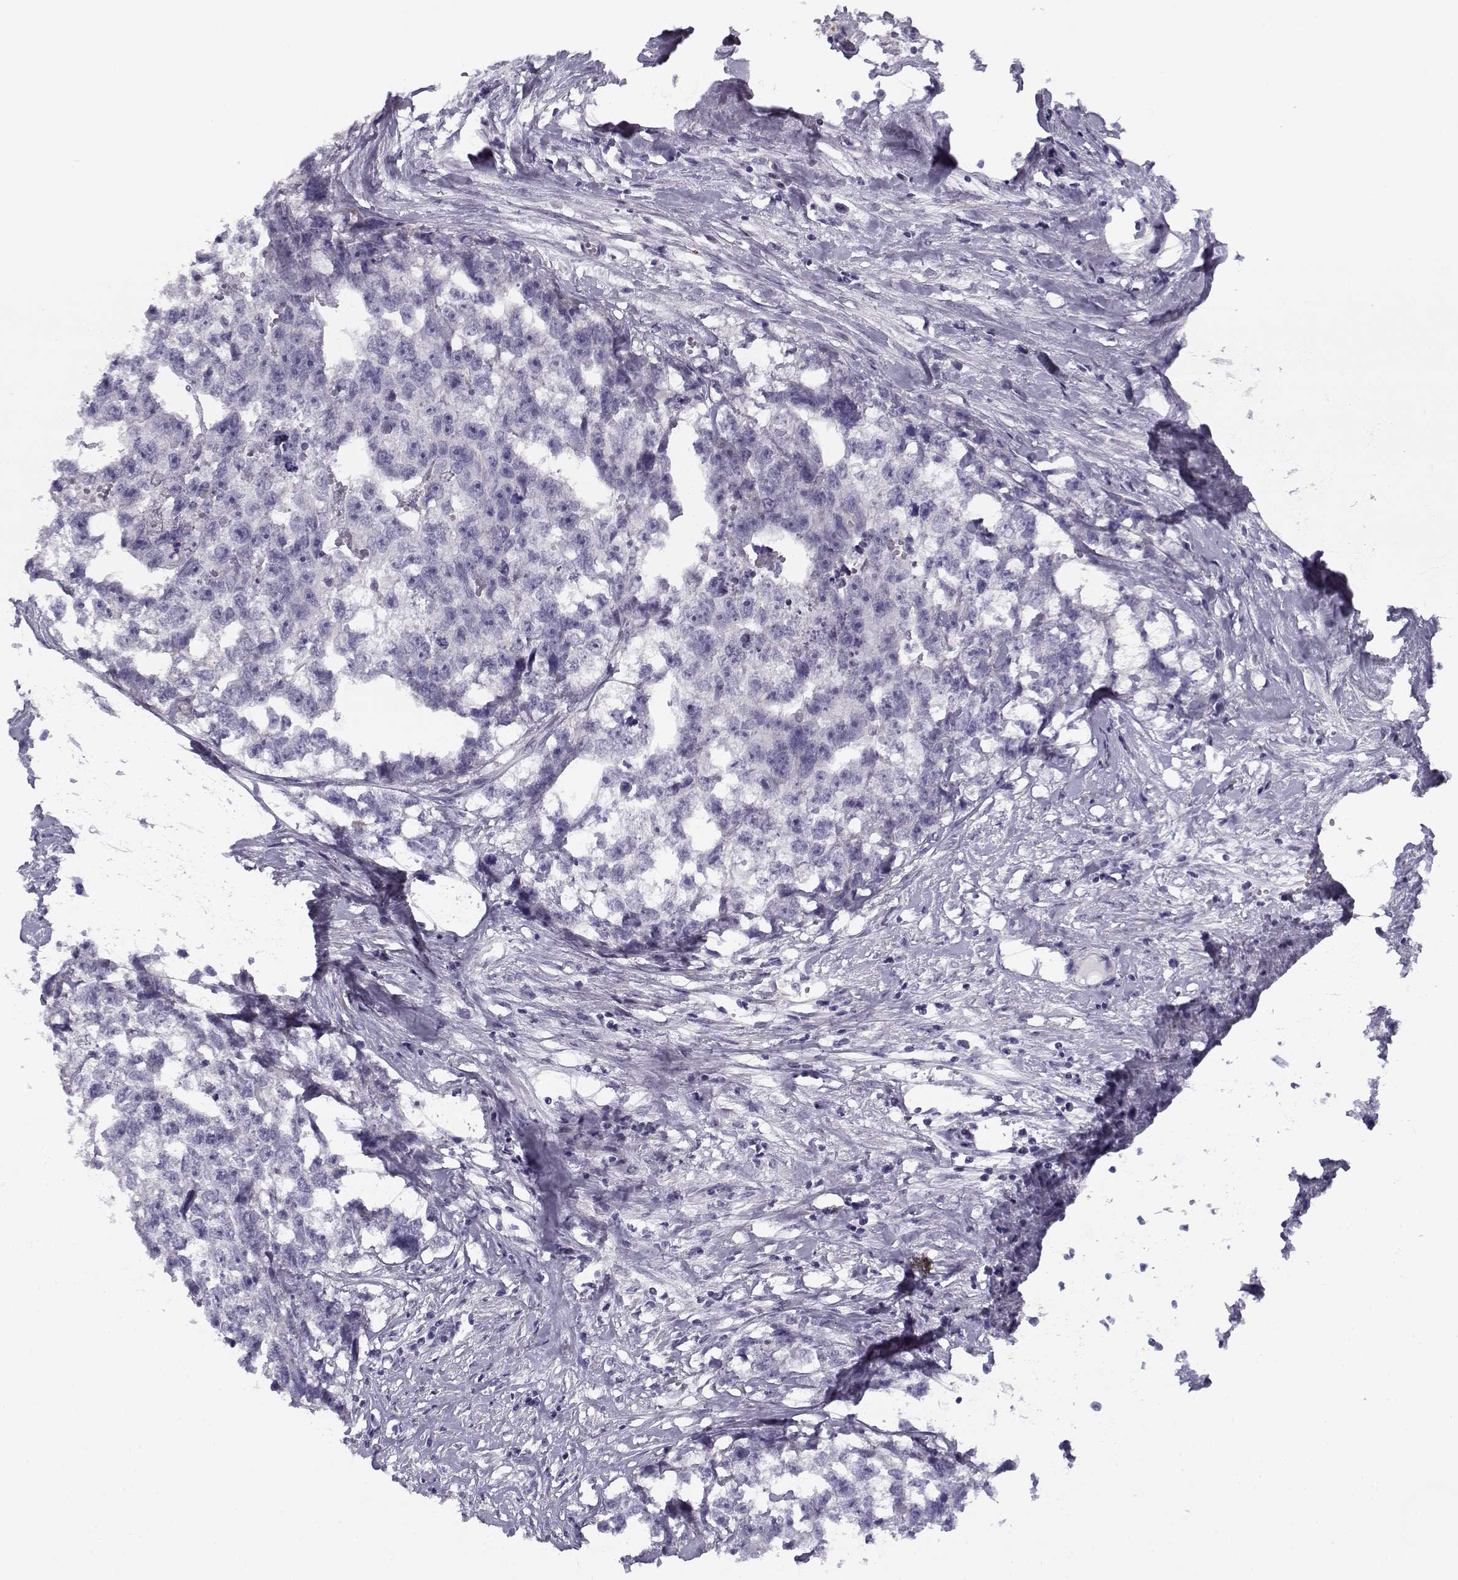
{"staining": {"intensity": "negative", "quantity": "none", "location": "none"}, "tissue": "testis cancer", "cell_type": "Tumor cells", "image_type": "cancer", "snomed": [{"axis": "morphology", "description": "Carcinoma, Embryonal, NOS"}, {"axis": "morphology", "description": "Teratoma, malignant, NOS"}, {"axis": "topography", "description": "Testis"}], "caption": "The immunohistochemistry (IHC) histopathology image has no significant positivity in tumor cells of teratoma (malignant) (testis) tissue.", "gene": "CREB3L3", "patient": {"sex": "male", "age": 44}}